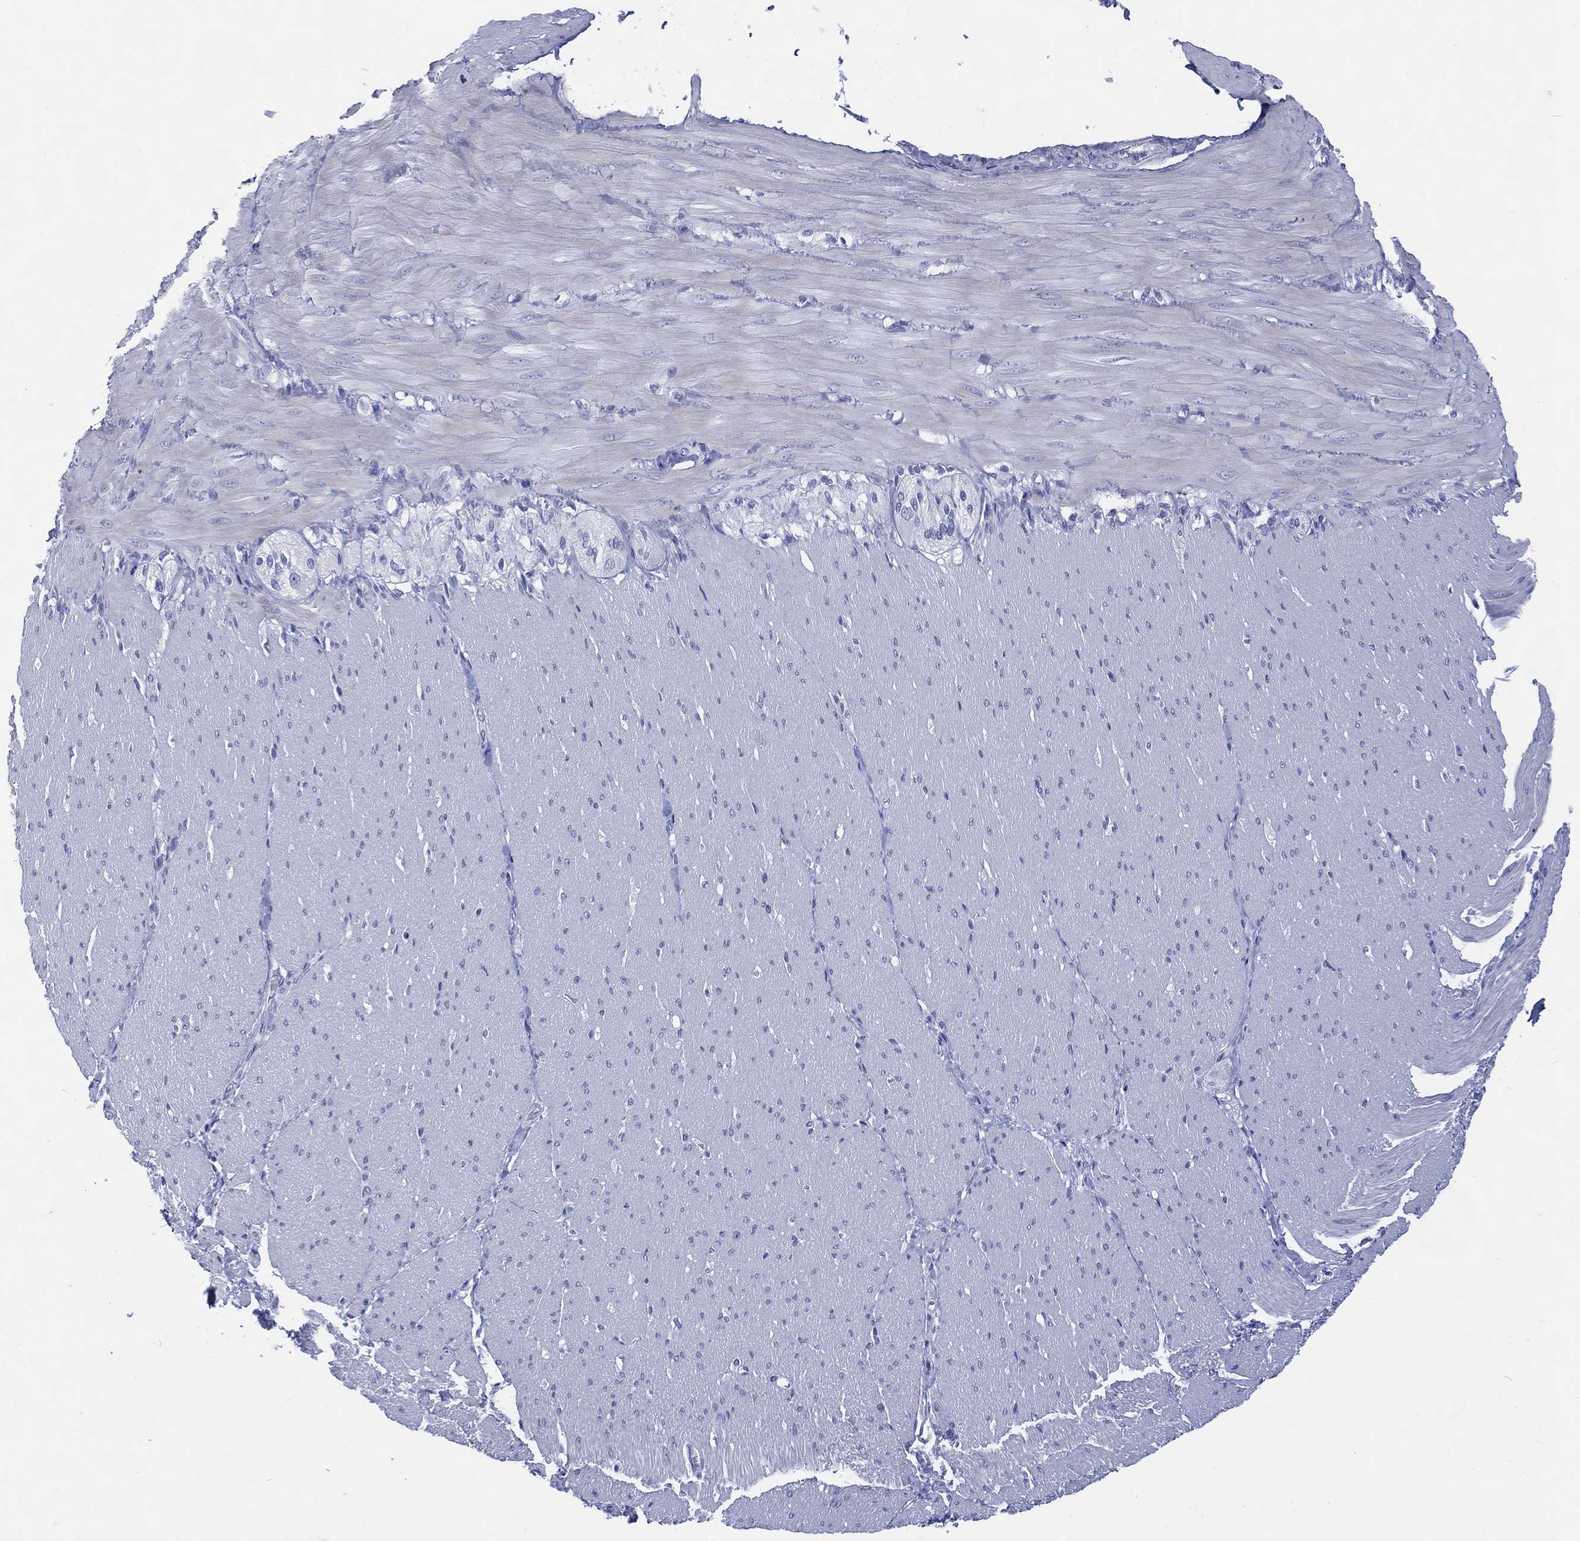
{"staining": {"intensity": "negative", "quantity": "none", "location": "none"}, "tissue": "adipose tissue", "cell_type": "Adipocytes", "image_type": "normal", "snomed": [{"axis": "morphology", "description": "Normal tissue, NOS"}, {"axis": "topography", "description": "Smooth muscle"}, {"axis": "topography", "description": "Duodenum"}, {"axis": "topography", "description": "Peripheral nerve tissue"}], "caption": "A photomicrograph of adipose tissue stained for a protein shows no brown staining in adipocytes. Brightfield microscopy of immunohistochemistry stained with DAB (3,3'-diaminobenzidine) (brown) and hematoxylin (blue), captured at high magnification.", "gene": "ENSG00000285953", "patient": {"sex": "female", "age": 61}}